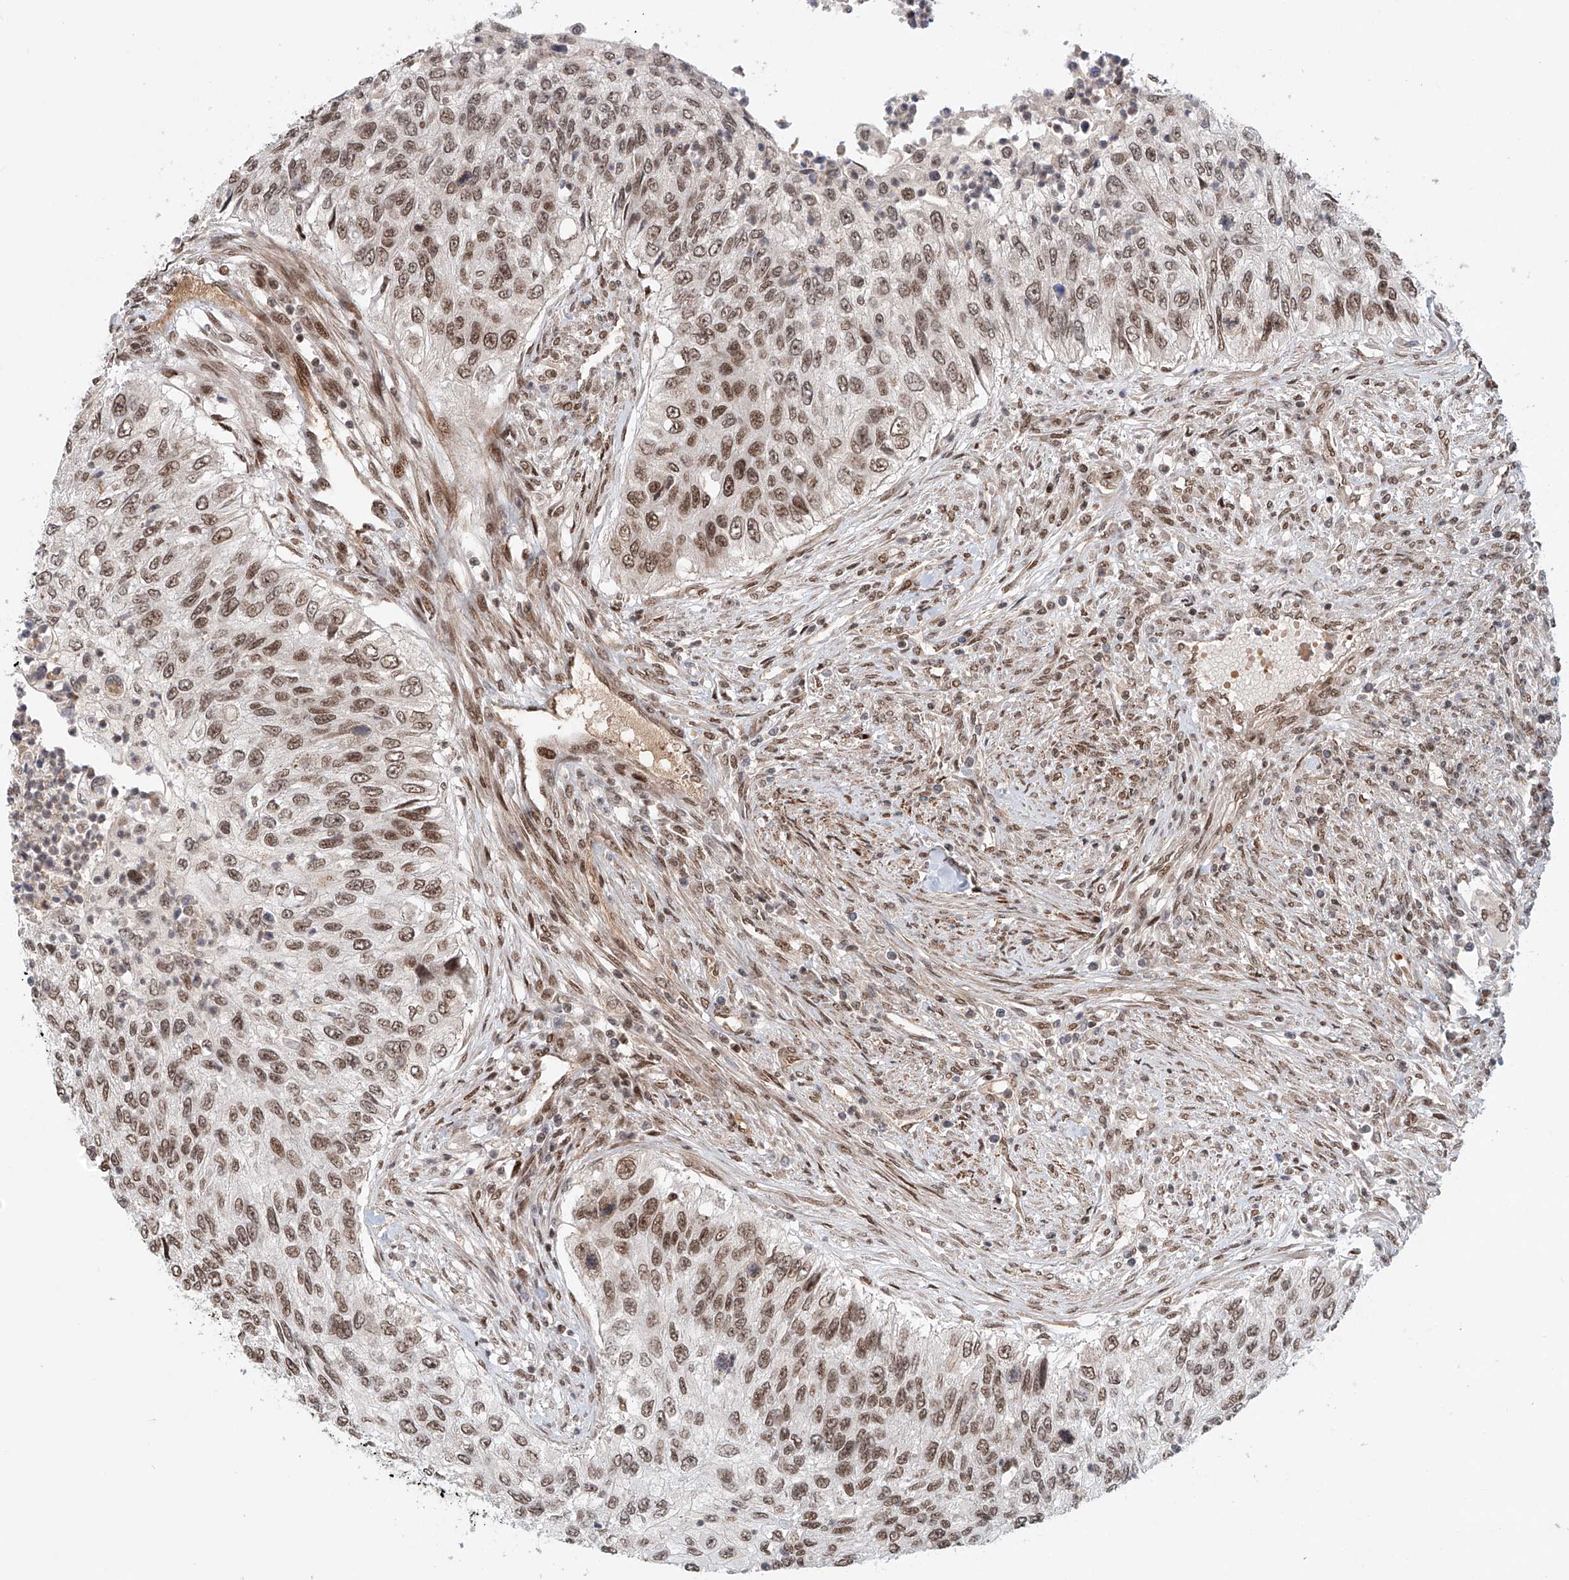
{"staining": {"intensity": "moderate", "quantity": ">75%", "location": "nuclear"}, "tissue": "urothelial cancer", "cell_type": "Tumor cells", "image_type": "cancer", "snomed": [{"axis": "morphology", "description": "Urothelial carcinoma, High grade"}, {"axis": "topography", "description": "Urinary bladder"}], "caption": "This is a histology image of immunohistochemistry staining of high-grade urothelial carcinoma, which shows moderate staining in the nuclear of tumor cells.", "gene": "ZNF470", "patient": {"sex": "female", "age": 60}}